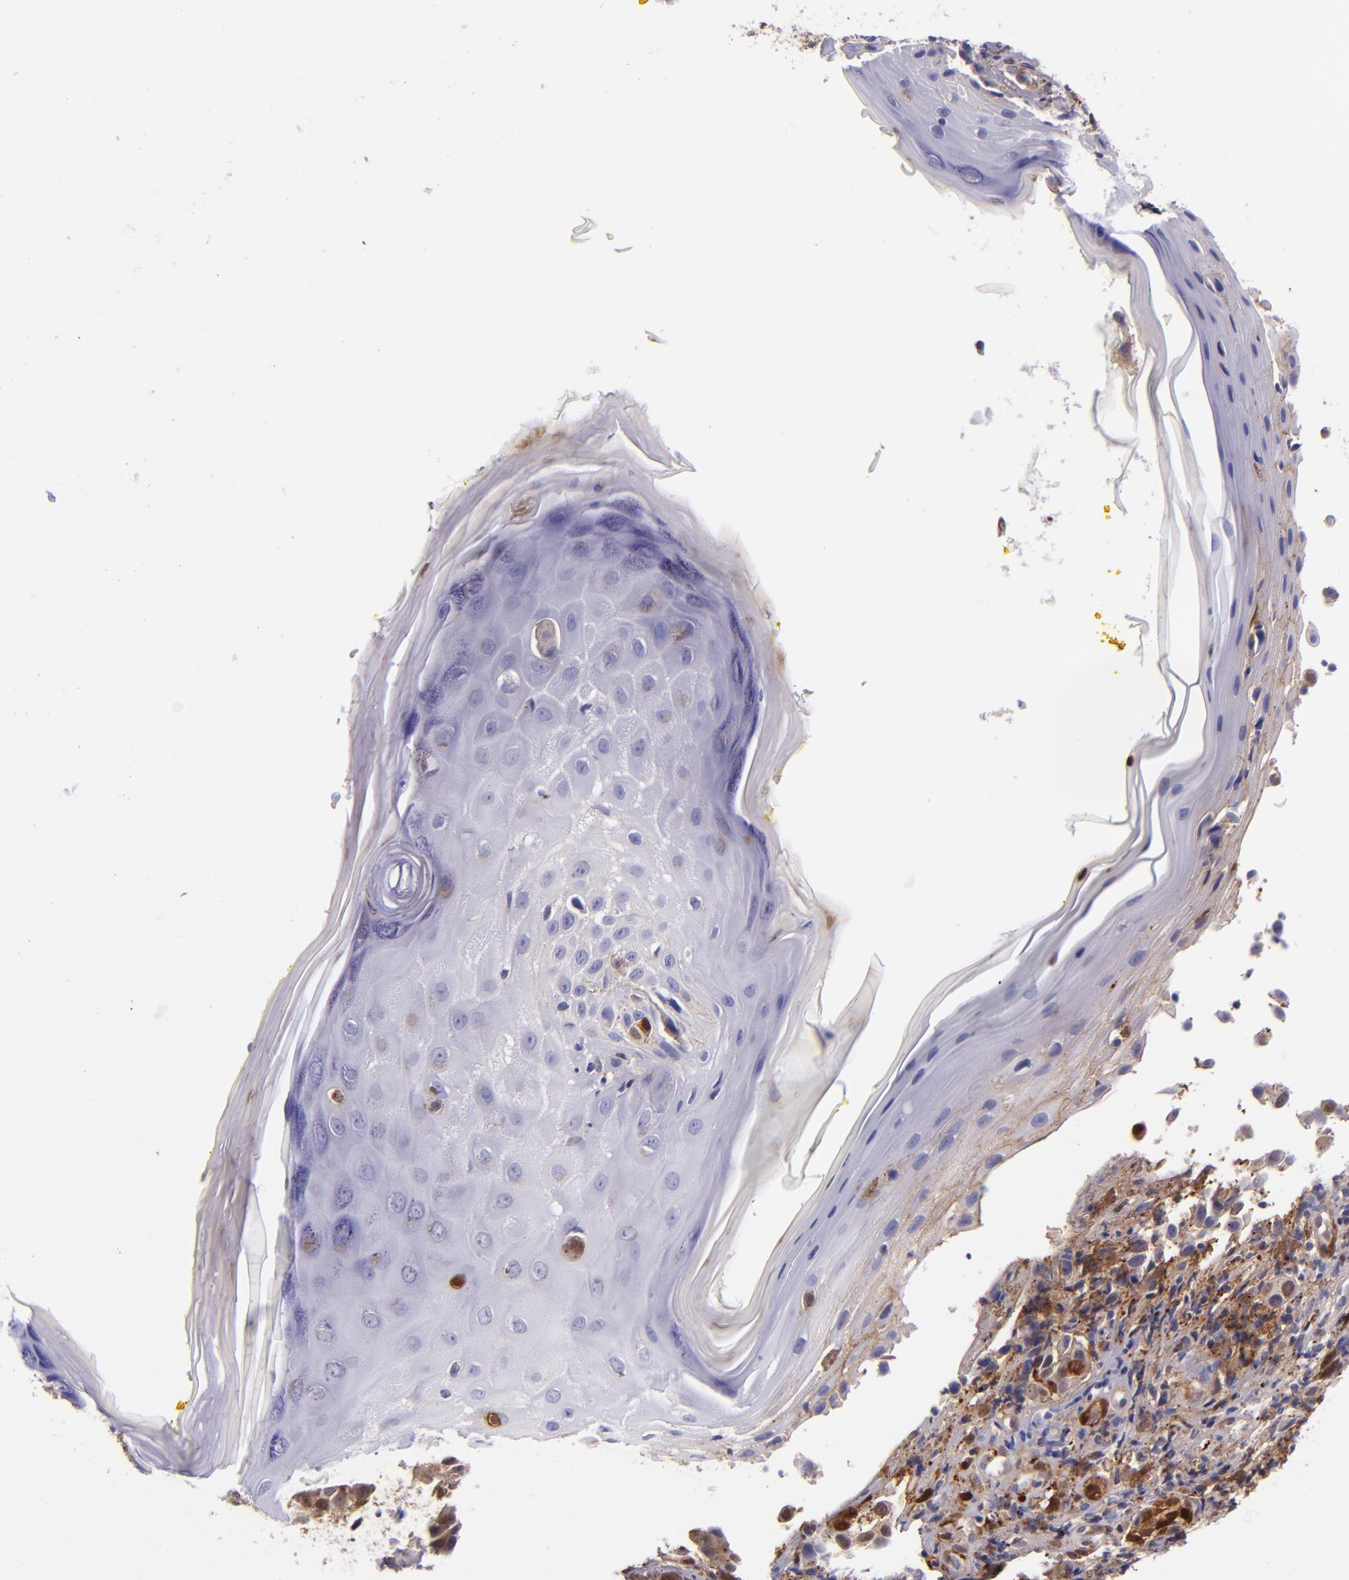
{"staining": {"intensity": "weak", "quantity": ">75%", "location": "cytoplasmic/membranous,nuclear"}, "tissue": "melanoma", "cell_type": "Tumor cells", "image_type": "cancer", "snomed": [{"axis": "morphology", "description": "Malignant melanoma, NOS"}, {"axis": "topography", "description": "Skin"}], "caption": "The photomicrograph reveals immunohistochemical staining of malignant melanoma. There is weak cytoplasmic/membranous and nuclear expression is appreciated in approximately >75% of tumor cells.", "gene": "LGALS1", "patient": {"sex": "male", "age": 67}}